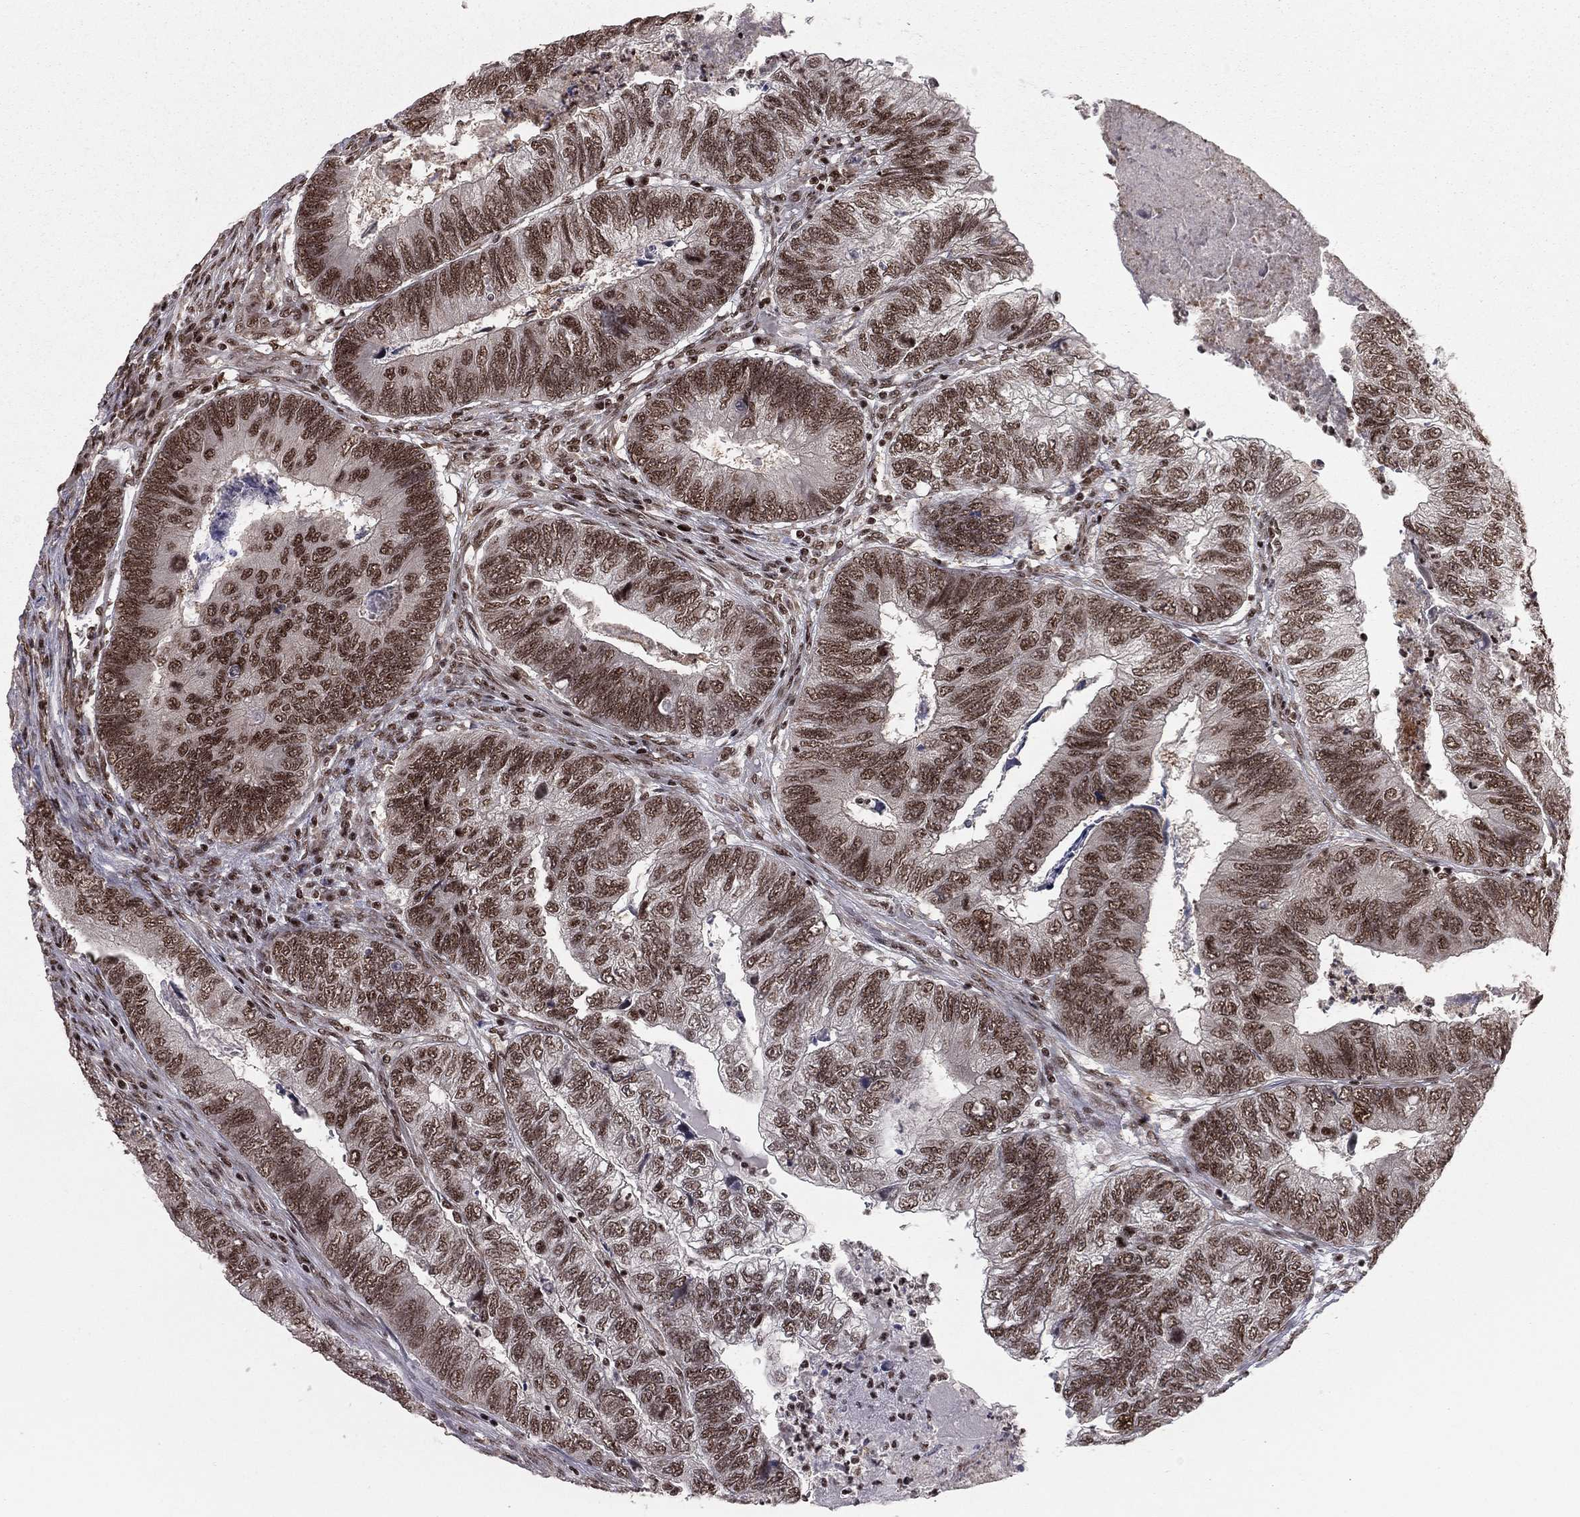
{"staining": {"intensity": "moderate", "quantity": ">75%", "location": "nuclear"}, "tissue": "colorectal cancer", "cell_type": "Tumor cells", "image_type": "cancer", "snomed": [{"axis": "morphology", "description": "Adenocarcinoma, NOS"}, {"axis": "topography", "description": "Colon"}], "caption": "This is an image of immunohistochemistry (IHC) staining of colorectal cancer (adenocarcinoma), which shows moderate positivity in the nuclear of tumor cells.", "gene": "NFYB", "patient": {"sex": "female", "age": 67}}